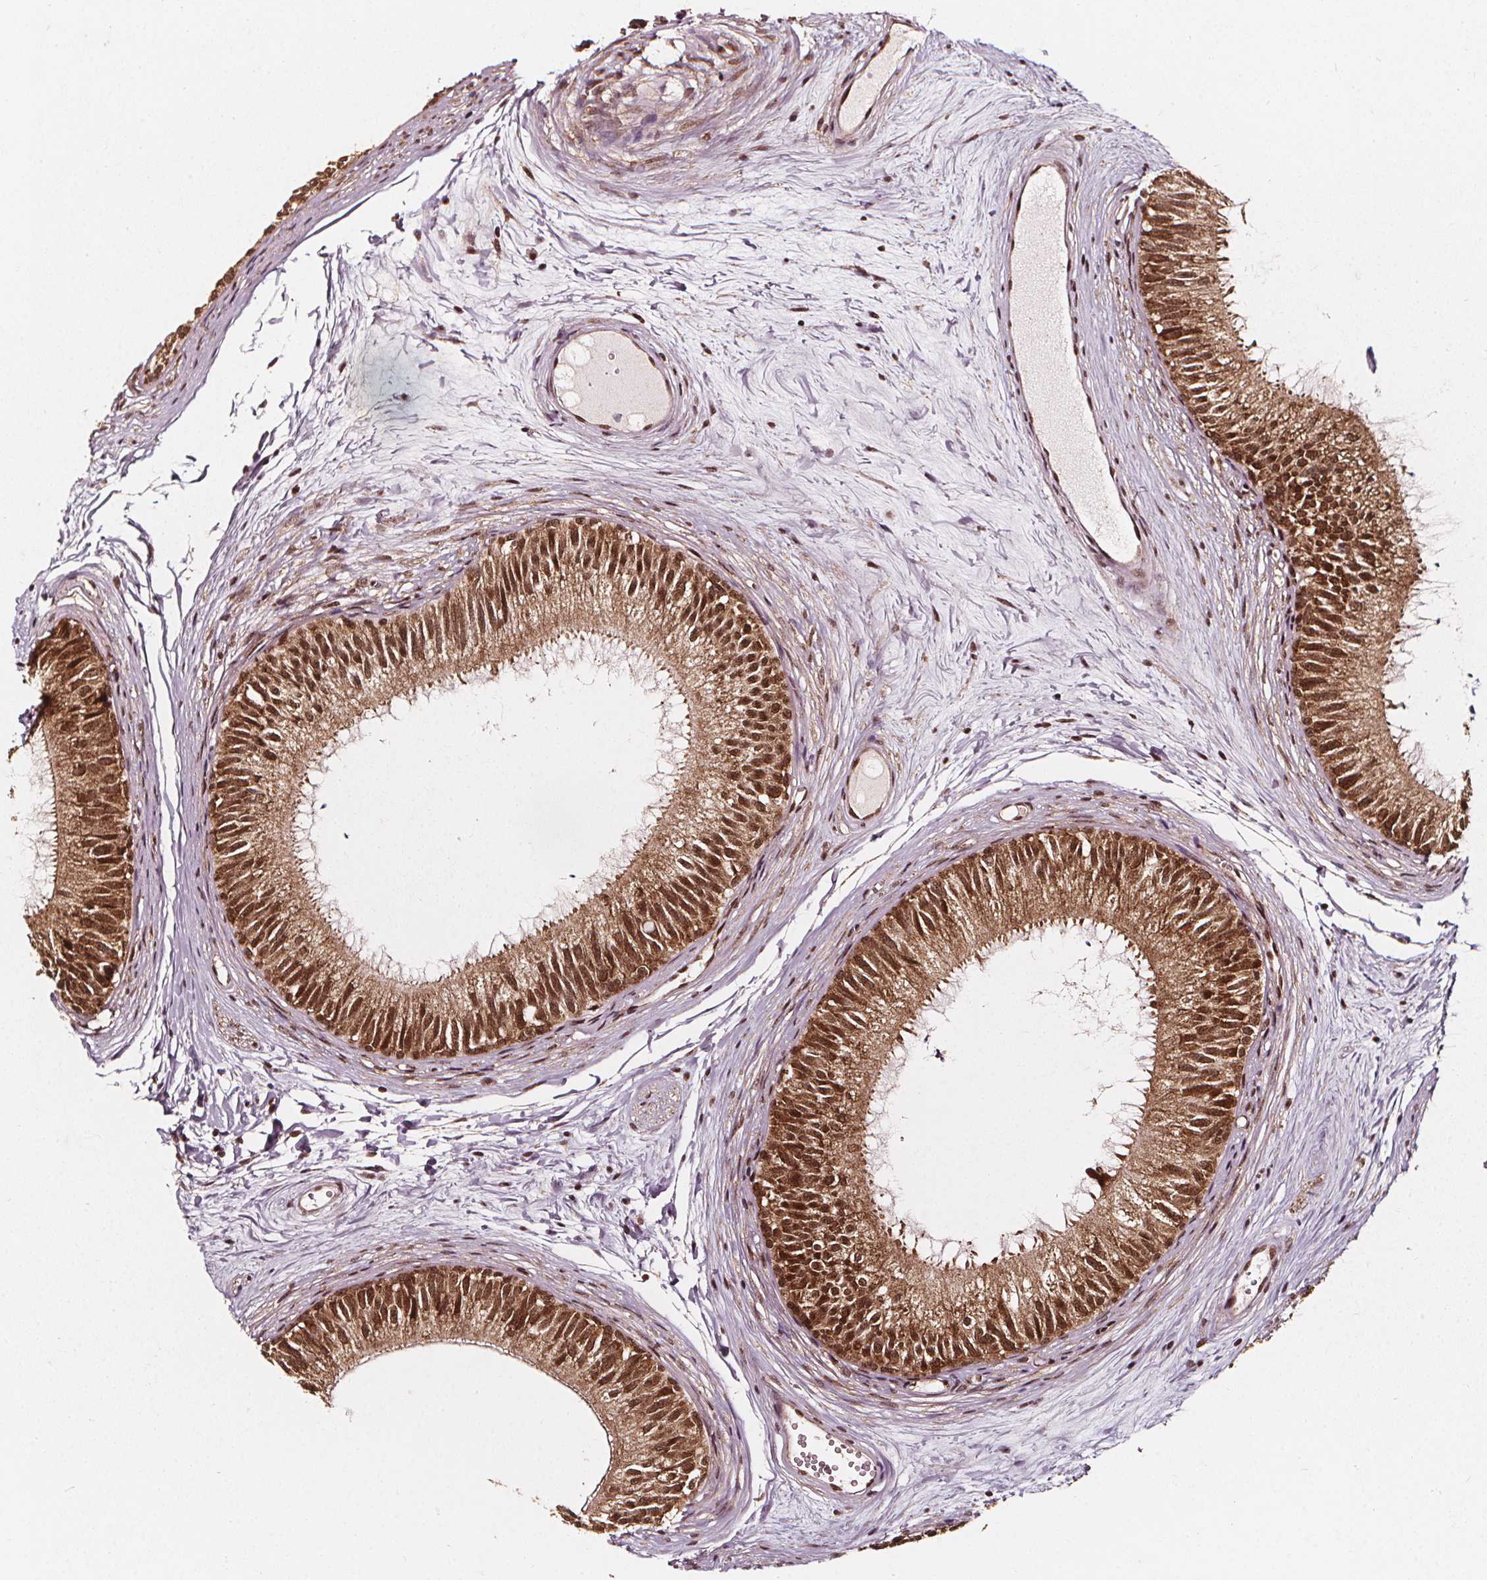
{"staining": {"intensity": "moderate", "quantity": ">75%", "location": "cytoplasmic/membranous,nuclear"}, "tissue": "epididymis", "cell_type": "Glandular cells", "image_type": "normal", "snomed": [{"axis": "morphology", "description": "Normal tissue, NOS"}, {"axis": "topography", "description": "Epididymis"}], "caption": "IHC (DAB) staining of unremarkable epididymis reveals moderate cytoplasmic/membranous,nuclear protein staining in approximately >75% of glandular cells. (brown staining indicates protein expression, while blue staining denotes nuclei).", "gene": "SMN1", "patient": {"sex": "male", "age": 29}}